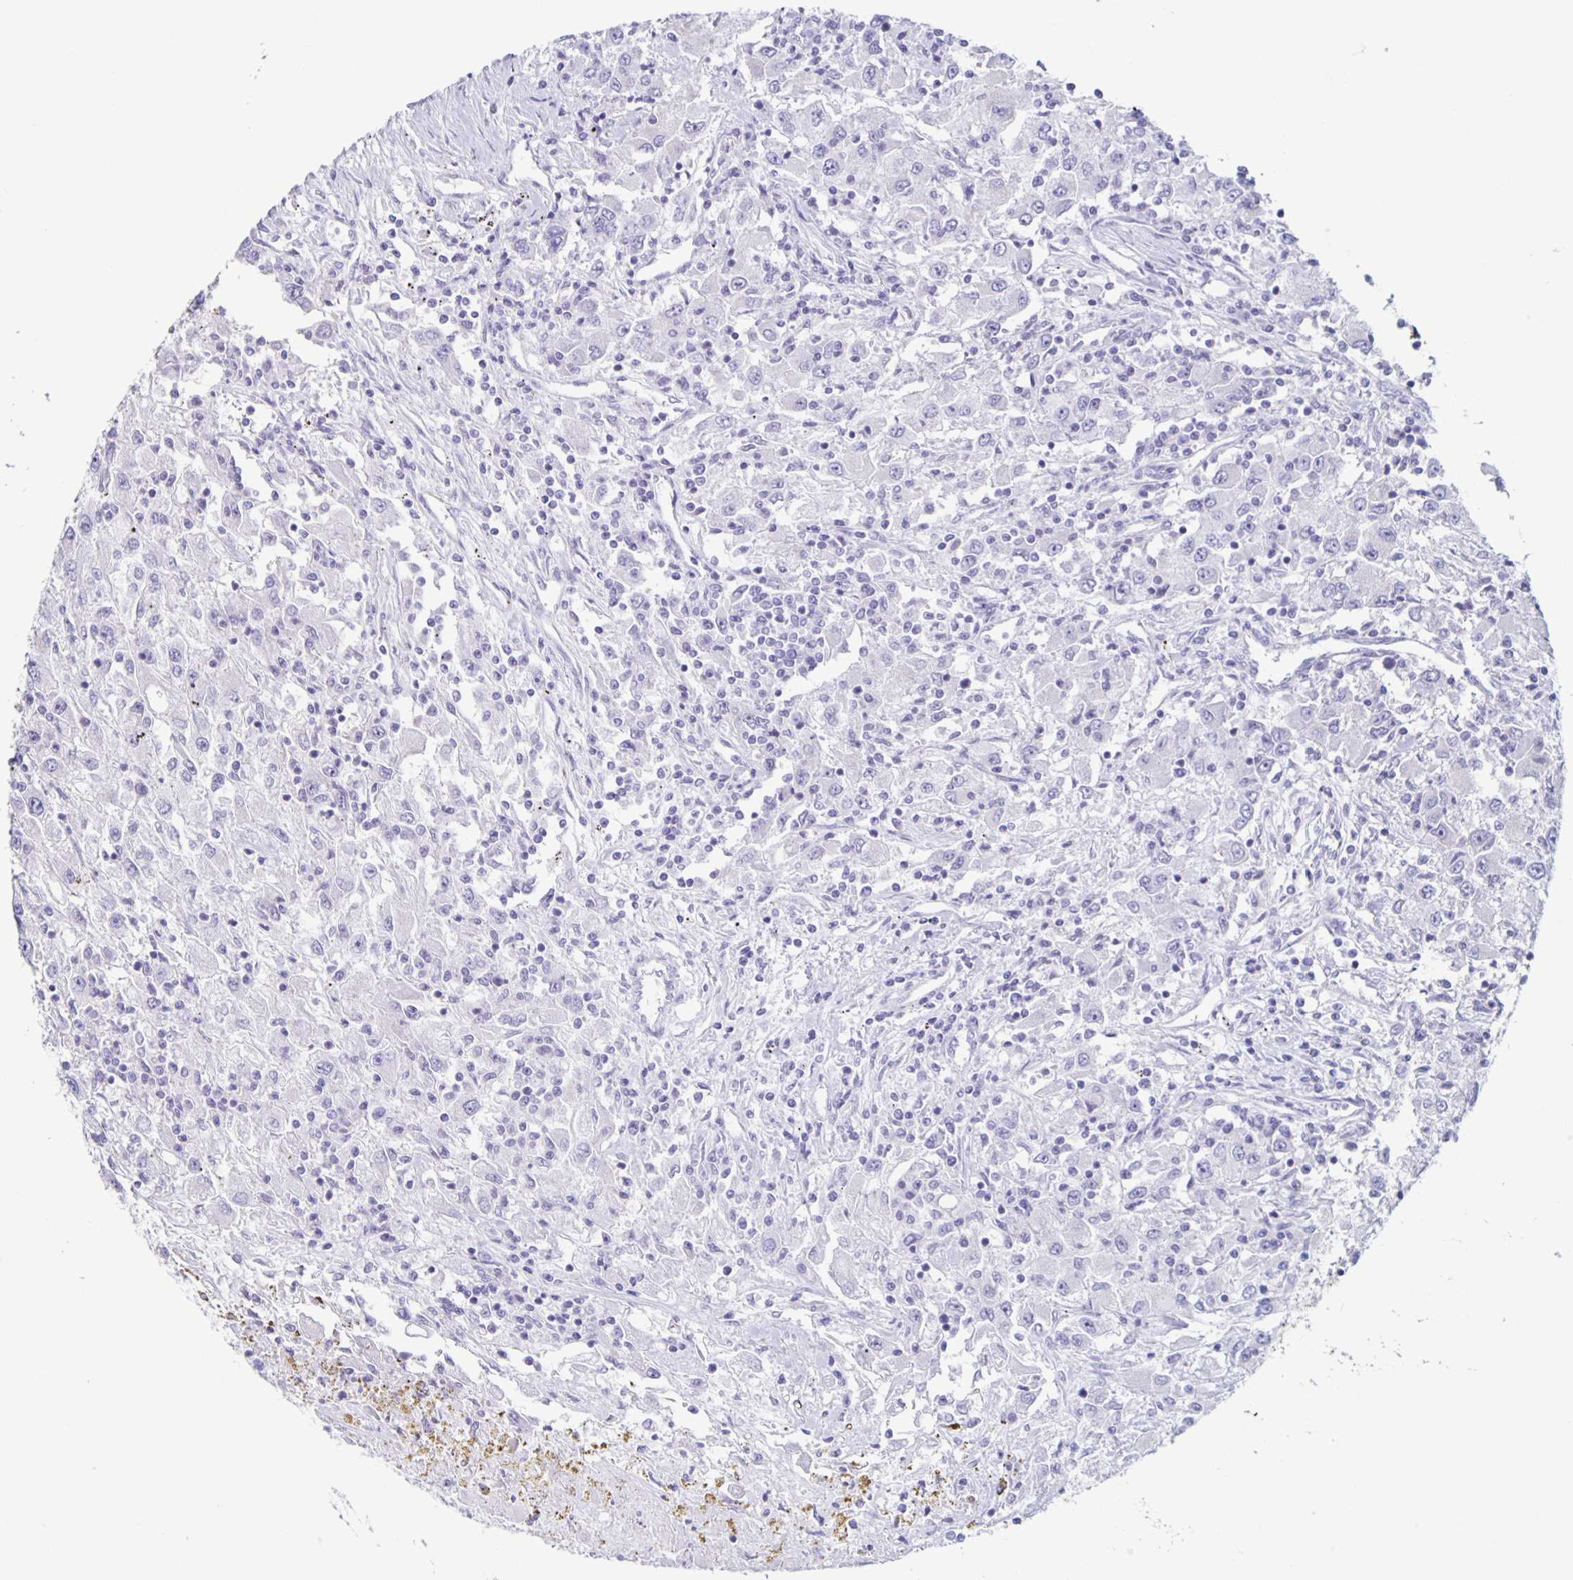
{"staining": {"intensity": "negative", "quantity": "none", "location": "none"}, "tissue": "renal cancer", "cell_type": "Tumor cells", "image_type": "cancer", "snomed": [{"axis": "morphology", "description": "Adenocarcinoma, NOS"}, {"axis": "topography", "description": "Kidney"}], "caption": "This is an immunohistochemistry (IHC) histopathology image of renal cancer (adenocarcinoma). There is no positivity in tumor cells.", "gene": "CT45A5", "patient": {"sex": "female", "age": 67}}